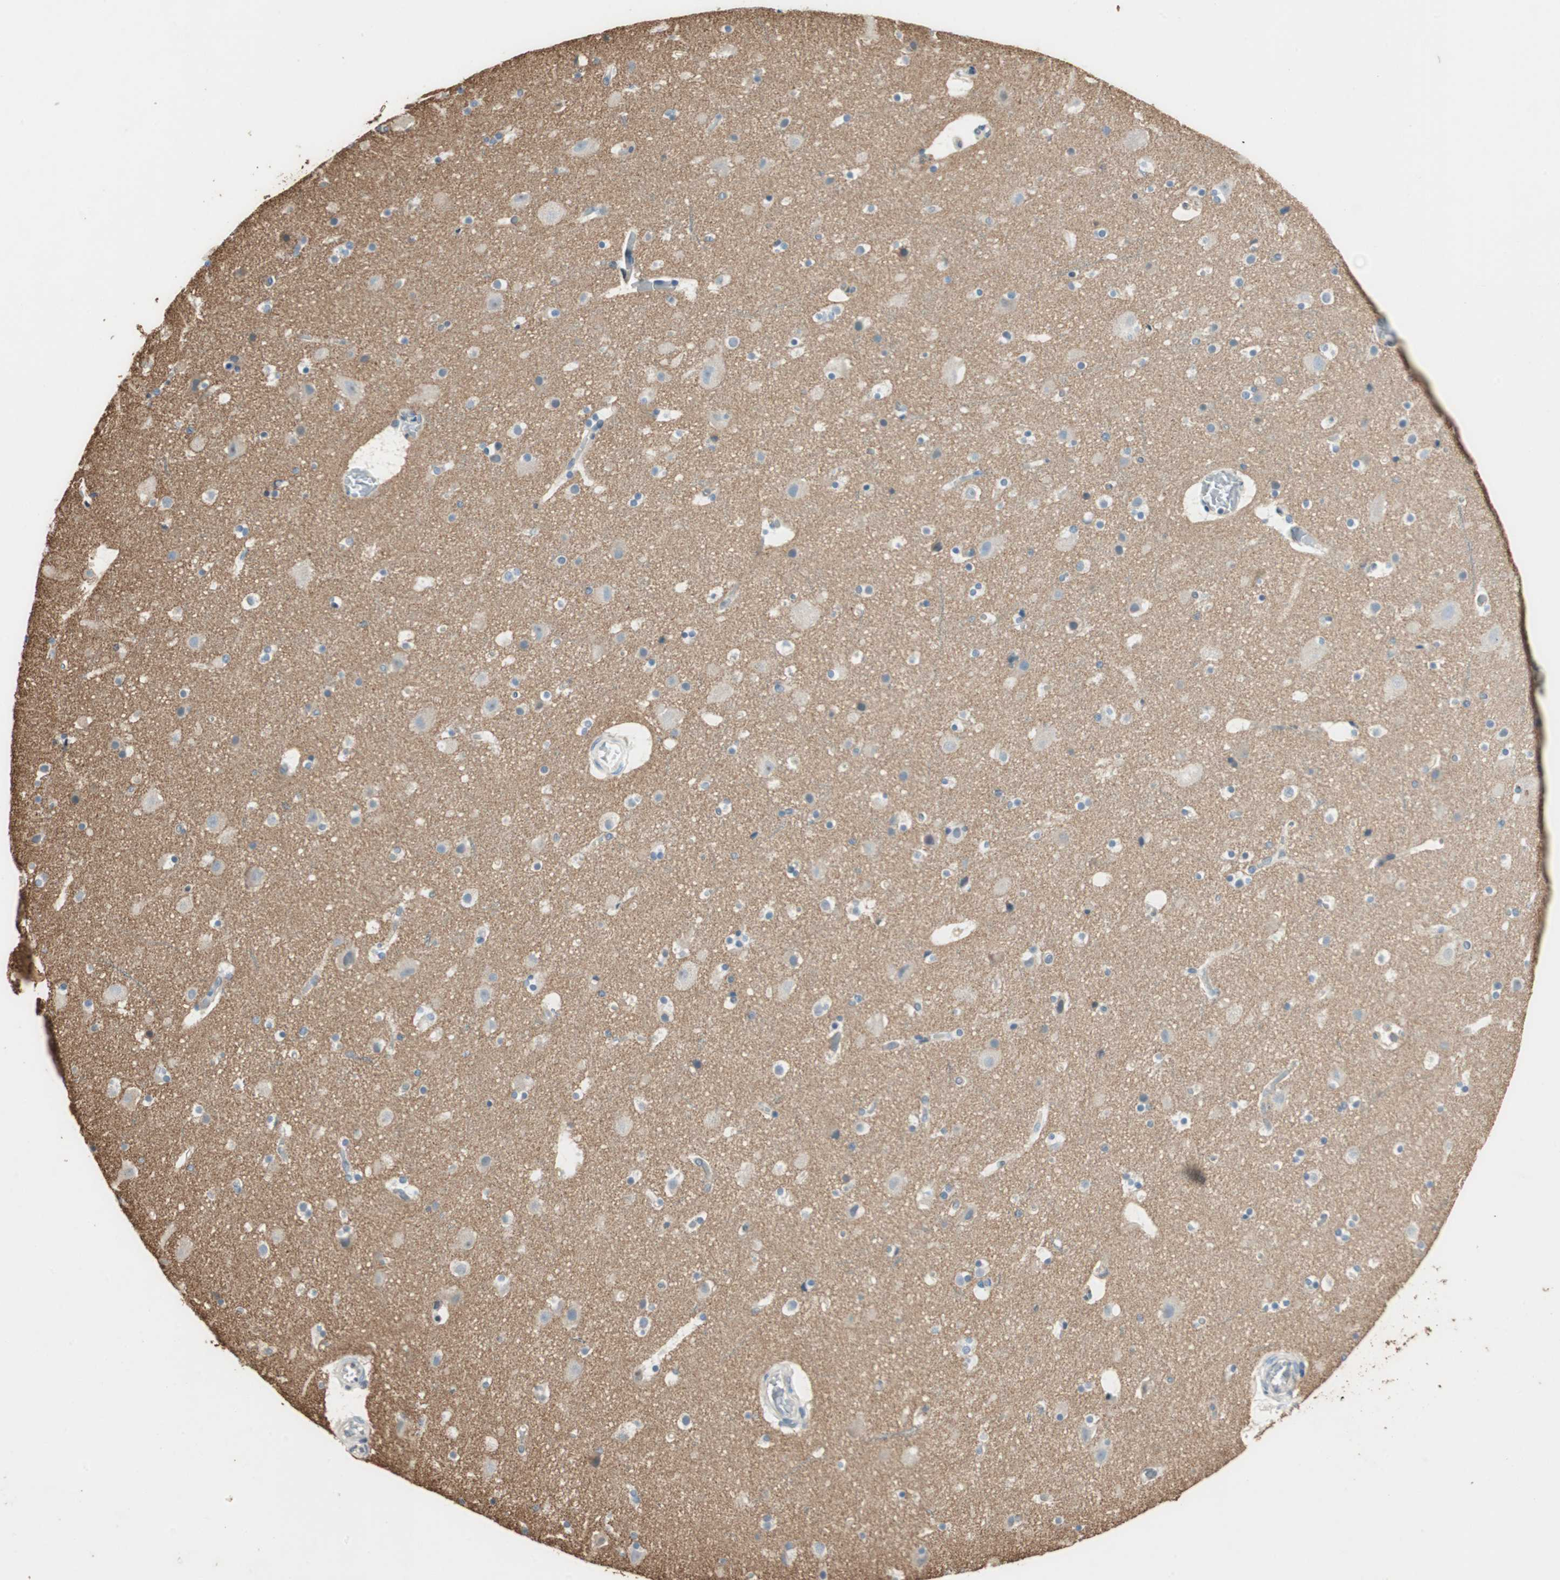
{"staining": {"intensity": "negative", "quantity": "none", "location": "none"}, "tissue": "cerebral cortex", "cell_type": "Endothelial cells", "image_type": "normal", "snomed": [{"axis": "morphology", "description": "Normal tissue, NOS"}, {"axis": "topography", "description": "Cerebral cortex"}], "caption": "The micrograph shows no significant positivity in endothelial cells of cerebral cortex.", "gene": "SERPINB5", "patient": {"sex": "male", "age": 45}}